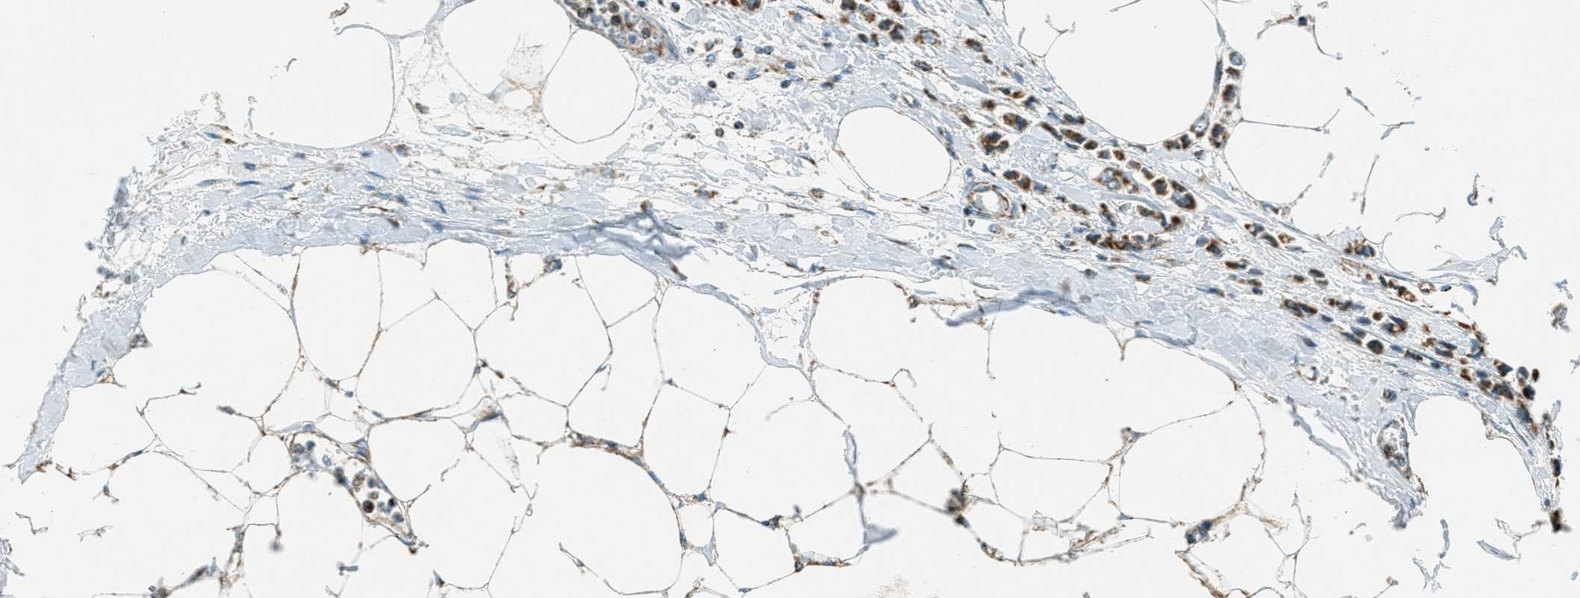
{"staining": {"intensity": "strong", "quantity": ">75%", "location": "cytoplasmic/membranous"}, "tissue": "breast cancer", "cell_type": "Tumor cells", "image_type": "cancer", "snomed": [{"axis": "morphology", "description": "Lobular carcinoma"}, {"axis": "topography", "description": "Breast"}], "caption": "This photomicrograph reveals IHC staining of human breast cancer, with high strong cytoplasmic/membranous positivity in approximately >75% of tumor cells.", "gene": "CHST15", "patient": {"sex": "female", "age": 51}}